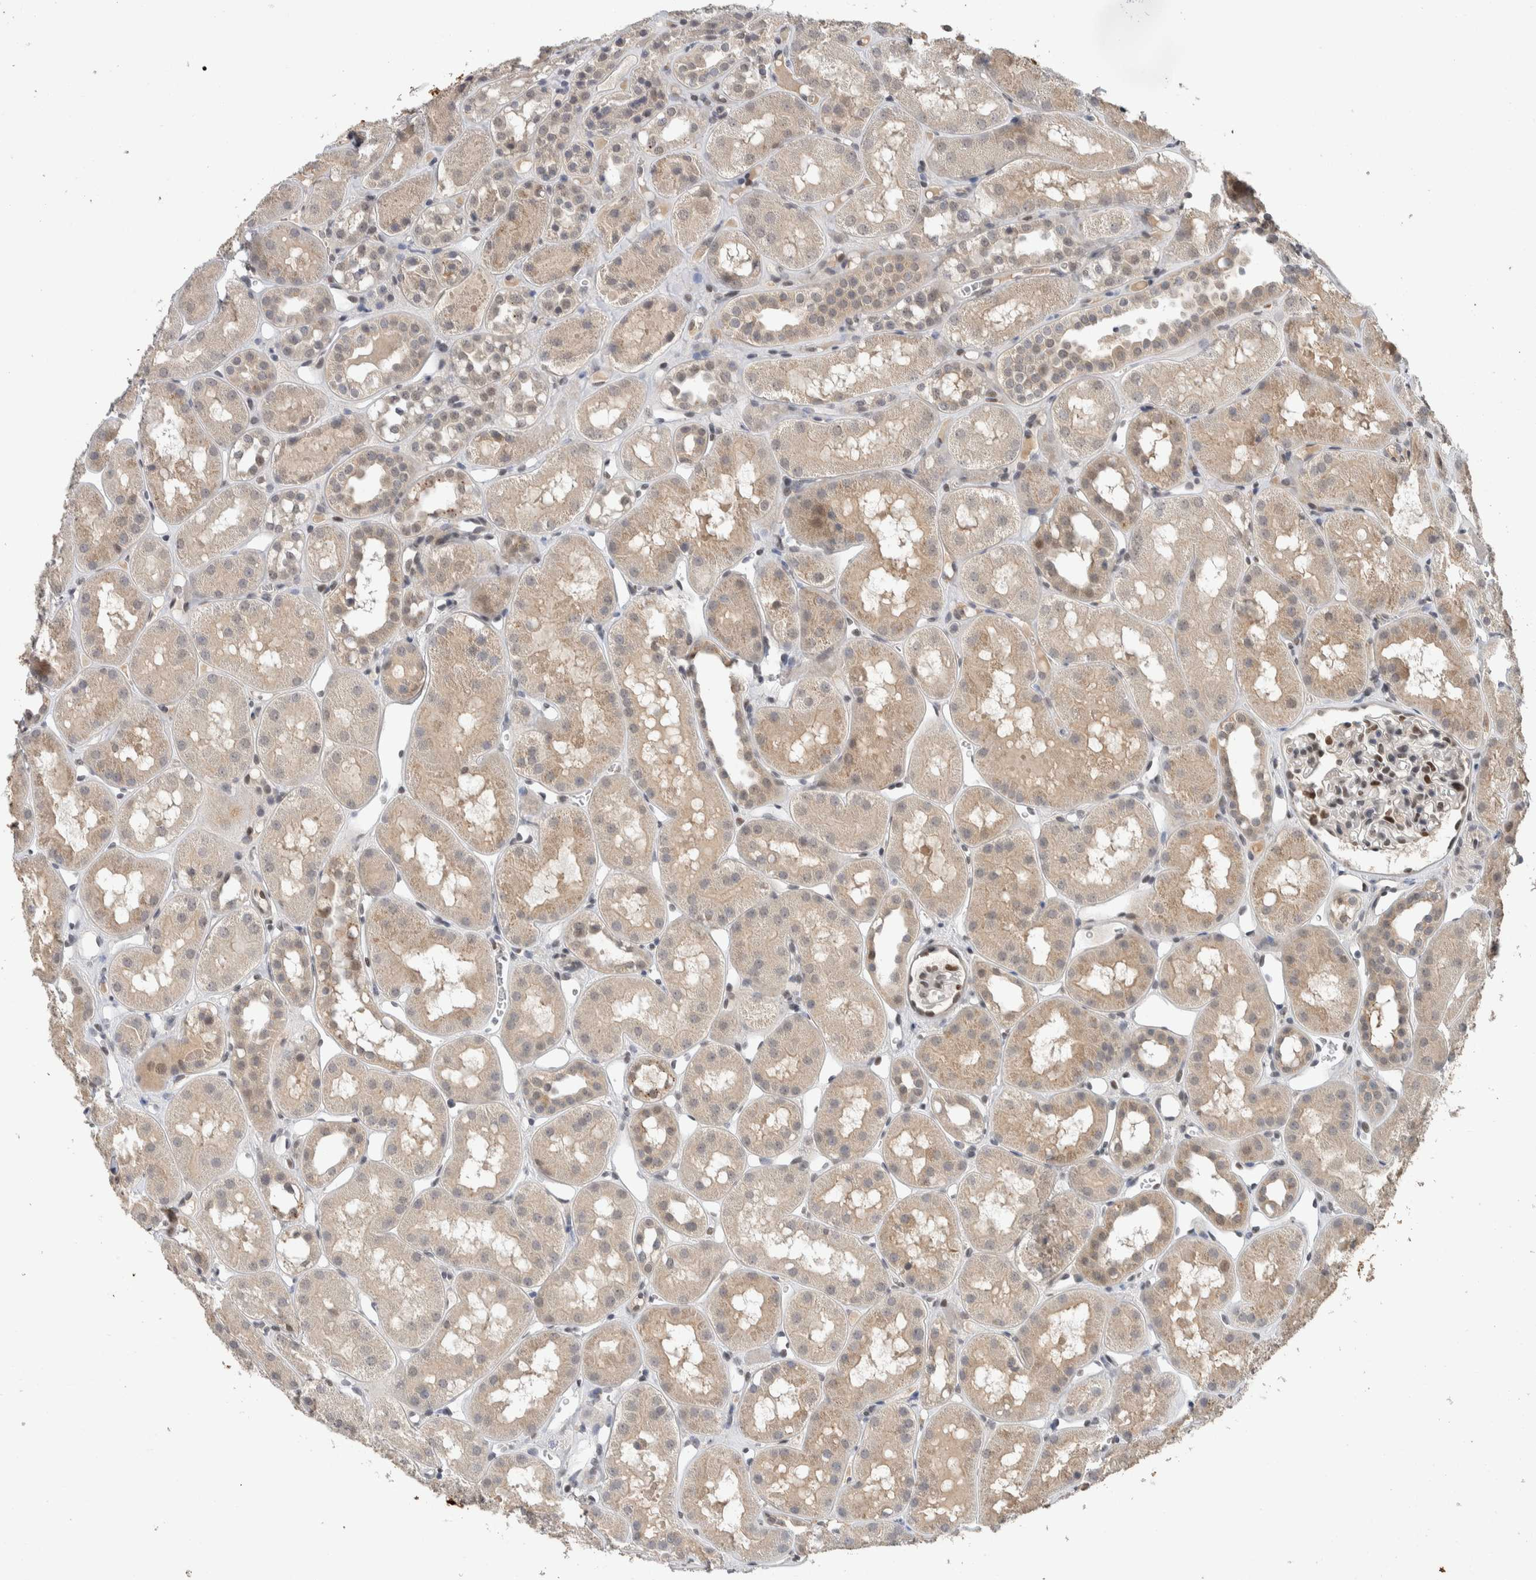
{"staining": {"intensity": "moderate", "quantity": "<25%", "location": "nuclear"}, "tissue": "kidney", "cell_type": "Cells in glomeruli", "image_type": "normal", "snomed": [{"axis": "morphology", "description": "Normal tissue, NOS"}, {"axis": "topography", "description": "Kidney"}], "caption": "This histopathology image displays immunohistochemistry staining of unremarkable human kidney, with low moderate nuclear staining in approximately <25% of cells in glomeruli.", "gene": "CYSRT1", "patient": {"sex": "male", "age": 16}}